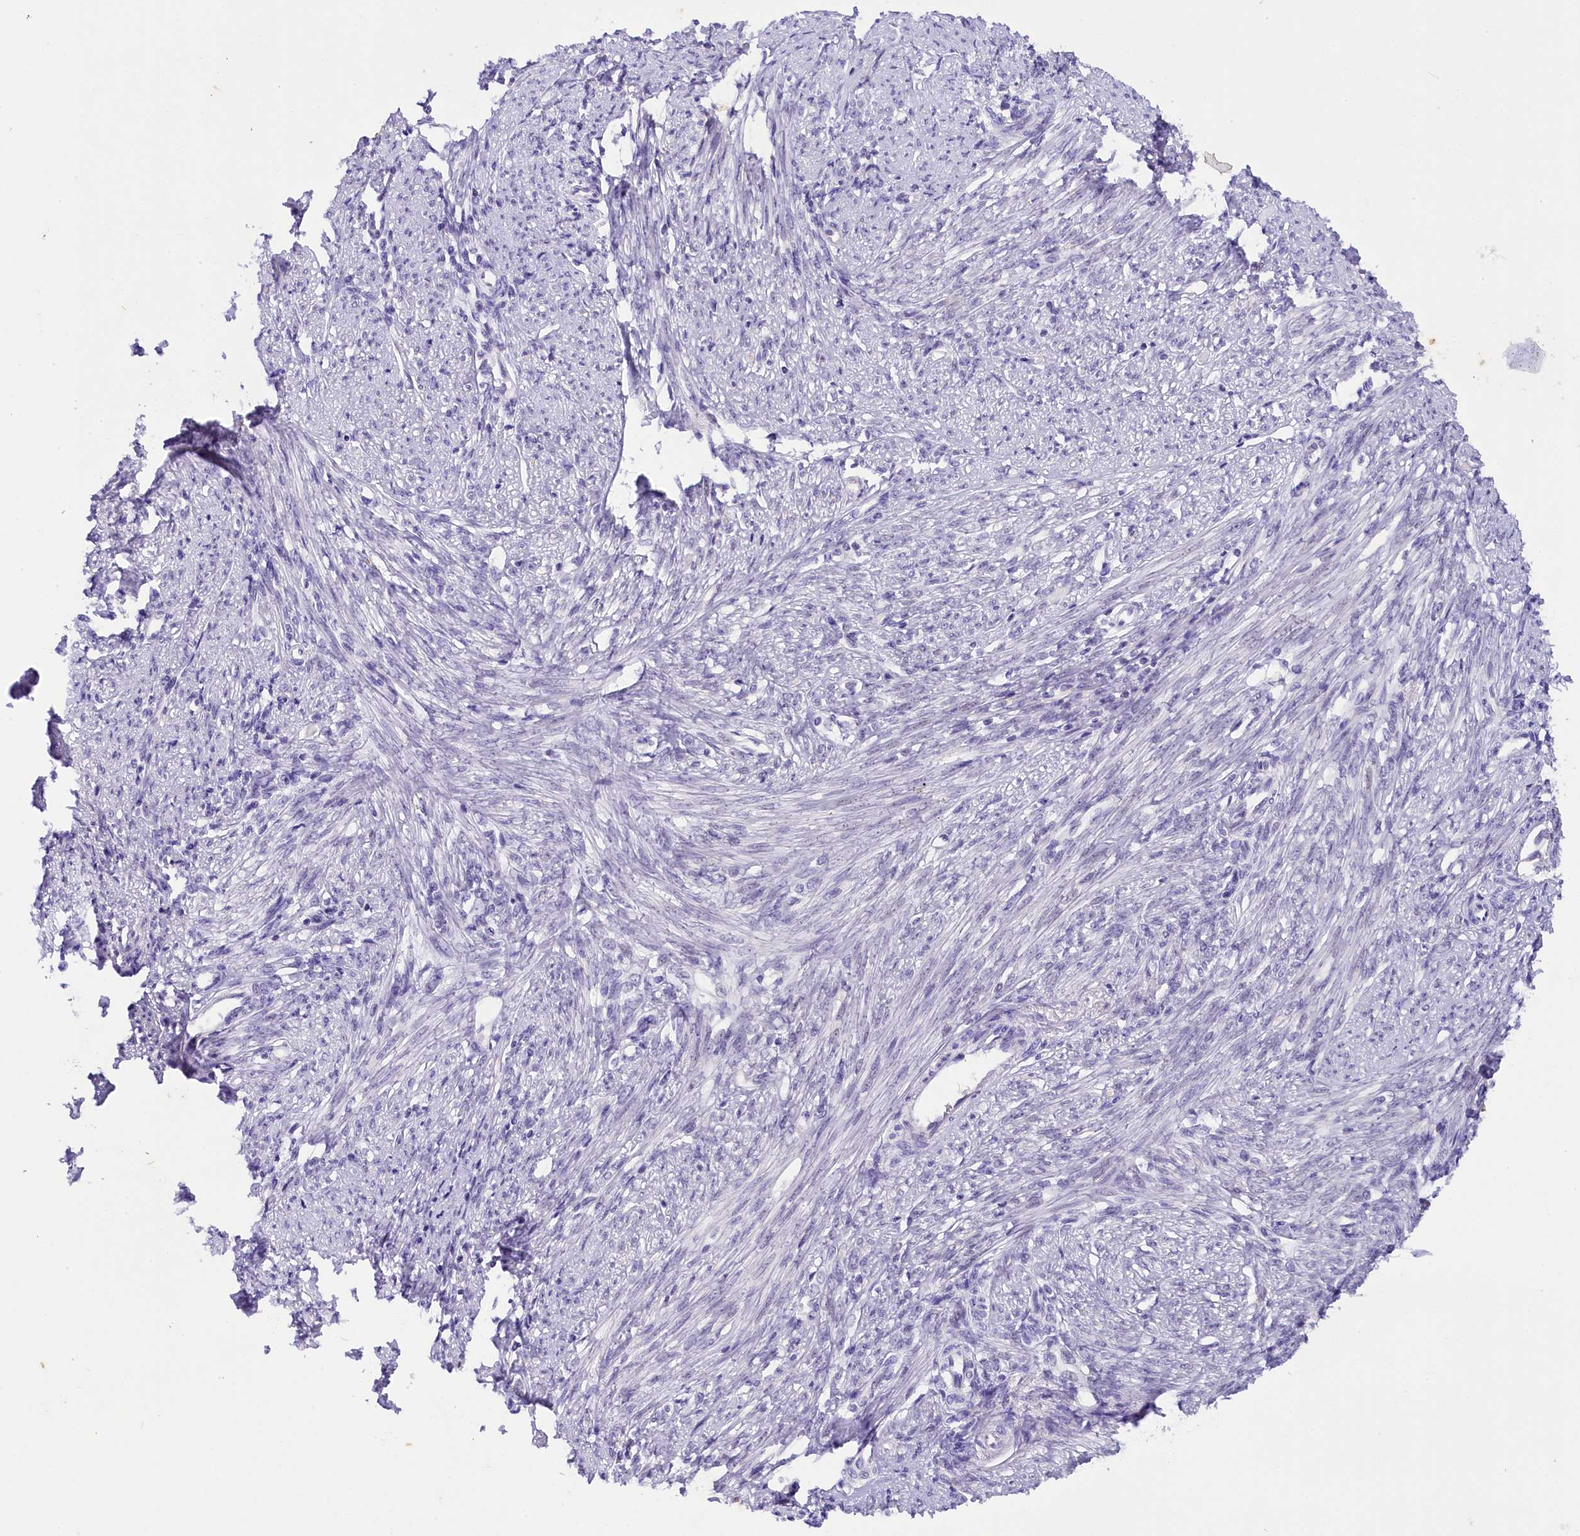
{"staining": {"intensity": "negative", "quantity": "none", "location": "none"}, "tissue": "smooth muscle", "cell_type": "Smooth muscle cells", "image_type": "normal", "snomed": [{"axis": "morphology", "description": "Normal tissue, NOS"}, {"axis": "topography", "description": "Smooth muscle"}, {"axis": "topography", "description": "Uterus"}], "caption": "IHC histopathology image of benign smooth muscle: human smooth muscle stained with DAB exhibits no significant protein staining in smooth muscle cells.", "gene": "OSGEP", "patient": {"sex": "female", "age": 59}}